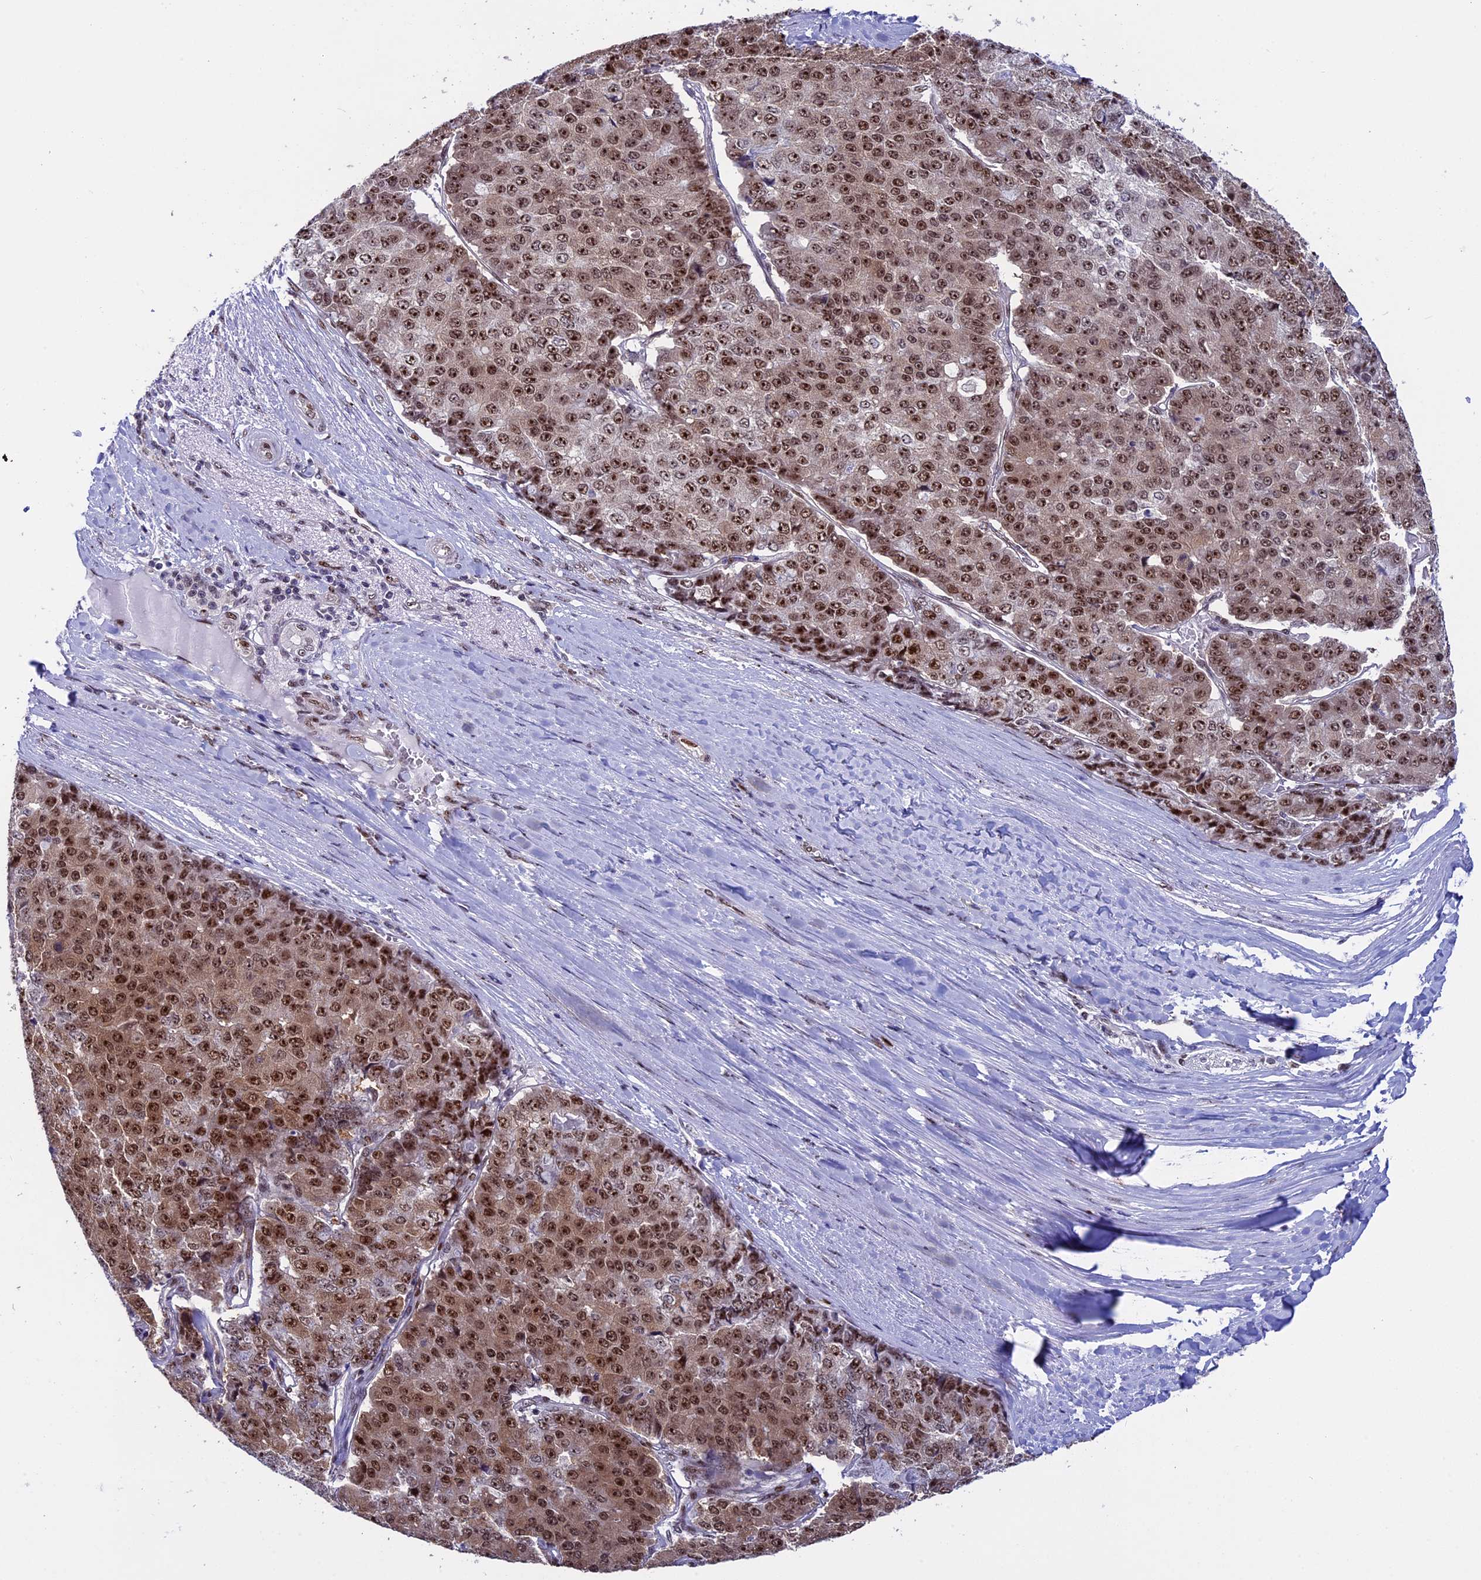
{"staining": {"intensity": "moderate", "quantity": ">75%", "location": "nuclear"}, "tissue": "pancreatic cancer", "cell_type": "Tumor cells", "image_type": "cancer", "snomed": [{"axis": "morphology", "description": "Adenocarcinoma, NOS"}, {"axis": "topography", "description": "Pancreas"}], "caption": "Human pancreatic adenocarcinoma stained with a brown dye shows moderate nuclear positive expression in about >75% of tumor cells.", "gene": "CCDC86", "patient": {"sex": "male", "age": 50}}